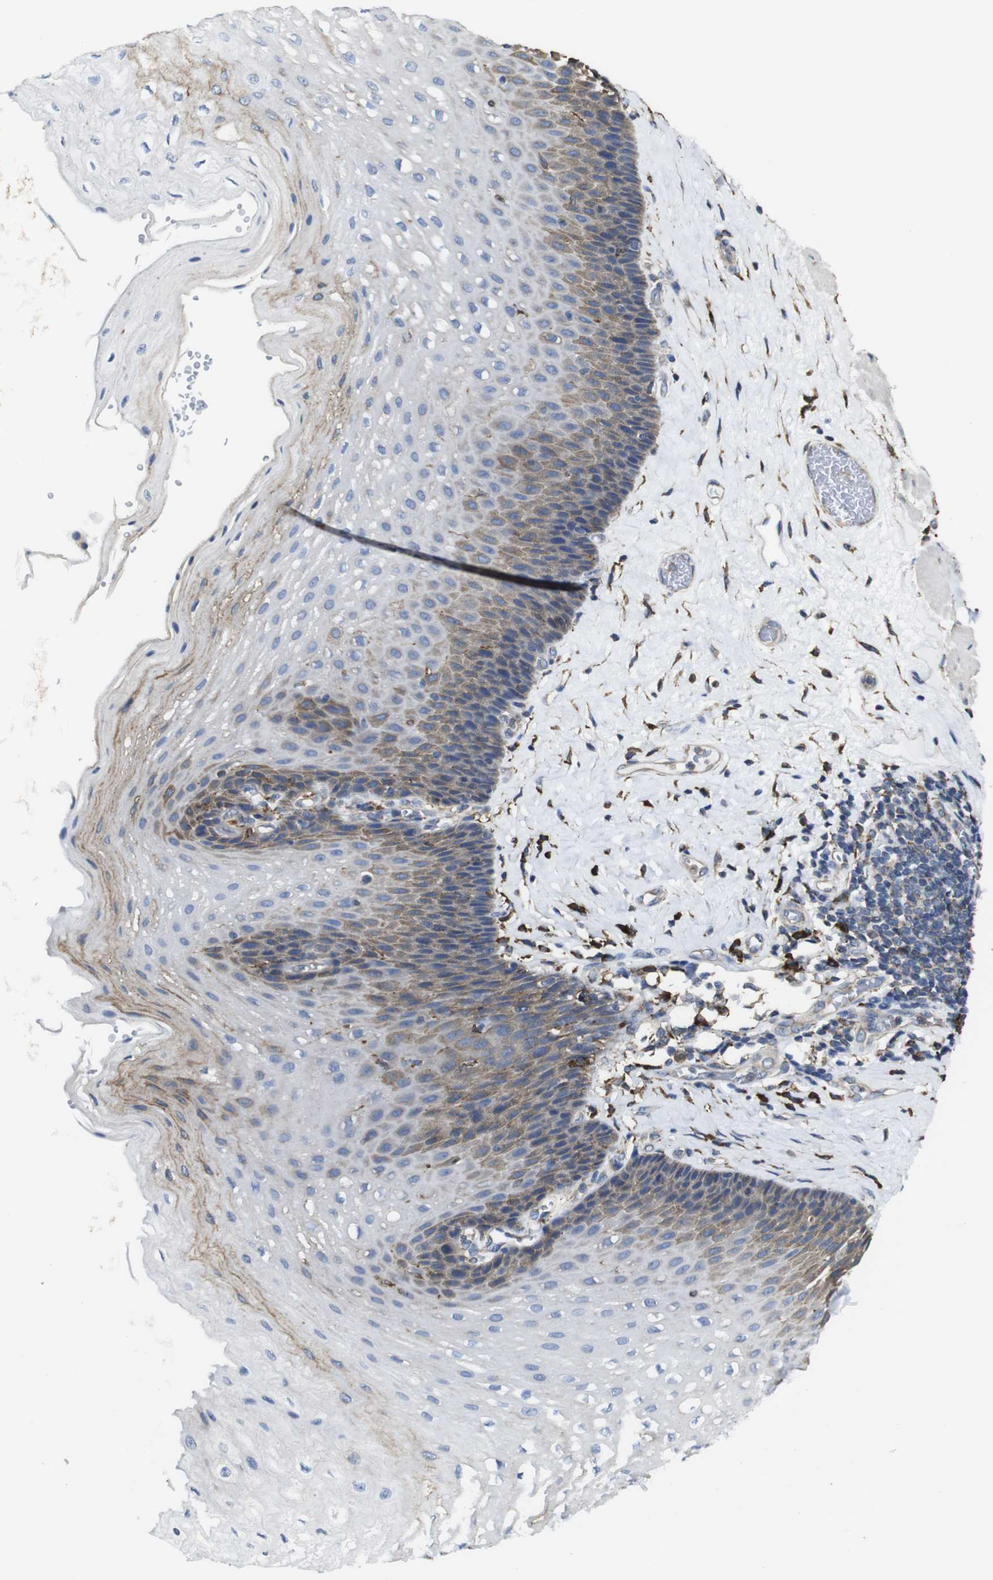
{"staining": {"intensity": "moderate", "quantity": "25%-75%", "location": "cytoplasmic/membranous"}, "tissue": "esophagus", "cell_type": "Squamous epithelial cells", "image_type": "normal", "snomed": [{"axis": "morphology", "description": "Normal tissue, NOS"}, {"axis": "topography", "description": "Esophagus"}], "caption": "Squamous epithelial cells display medium levels of moderate cytoplasmic/membranous positivity in about 25%-75% of cells in benign human esophagus.", "gene": "PPIB", "patient": {"sex": "female", "age": 72}}